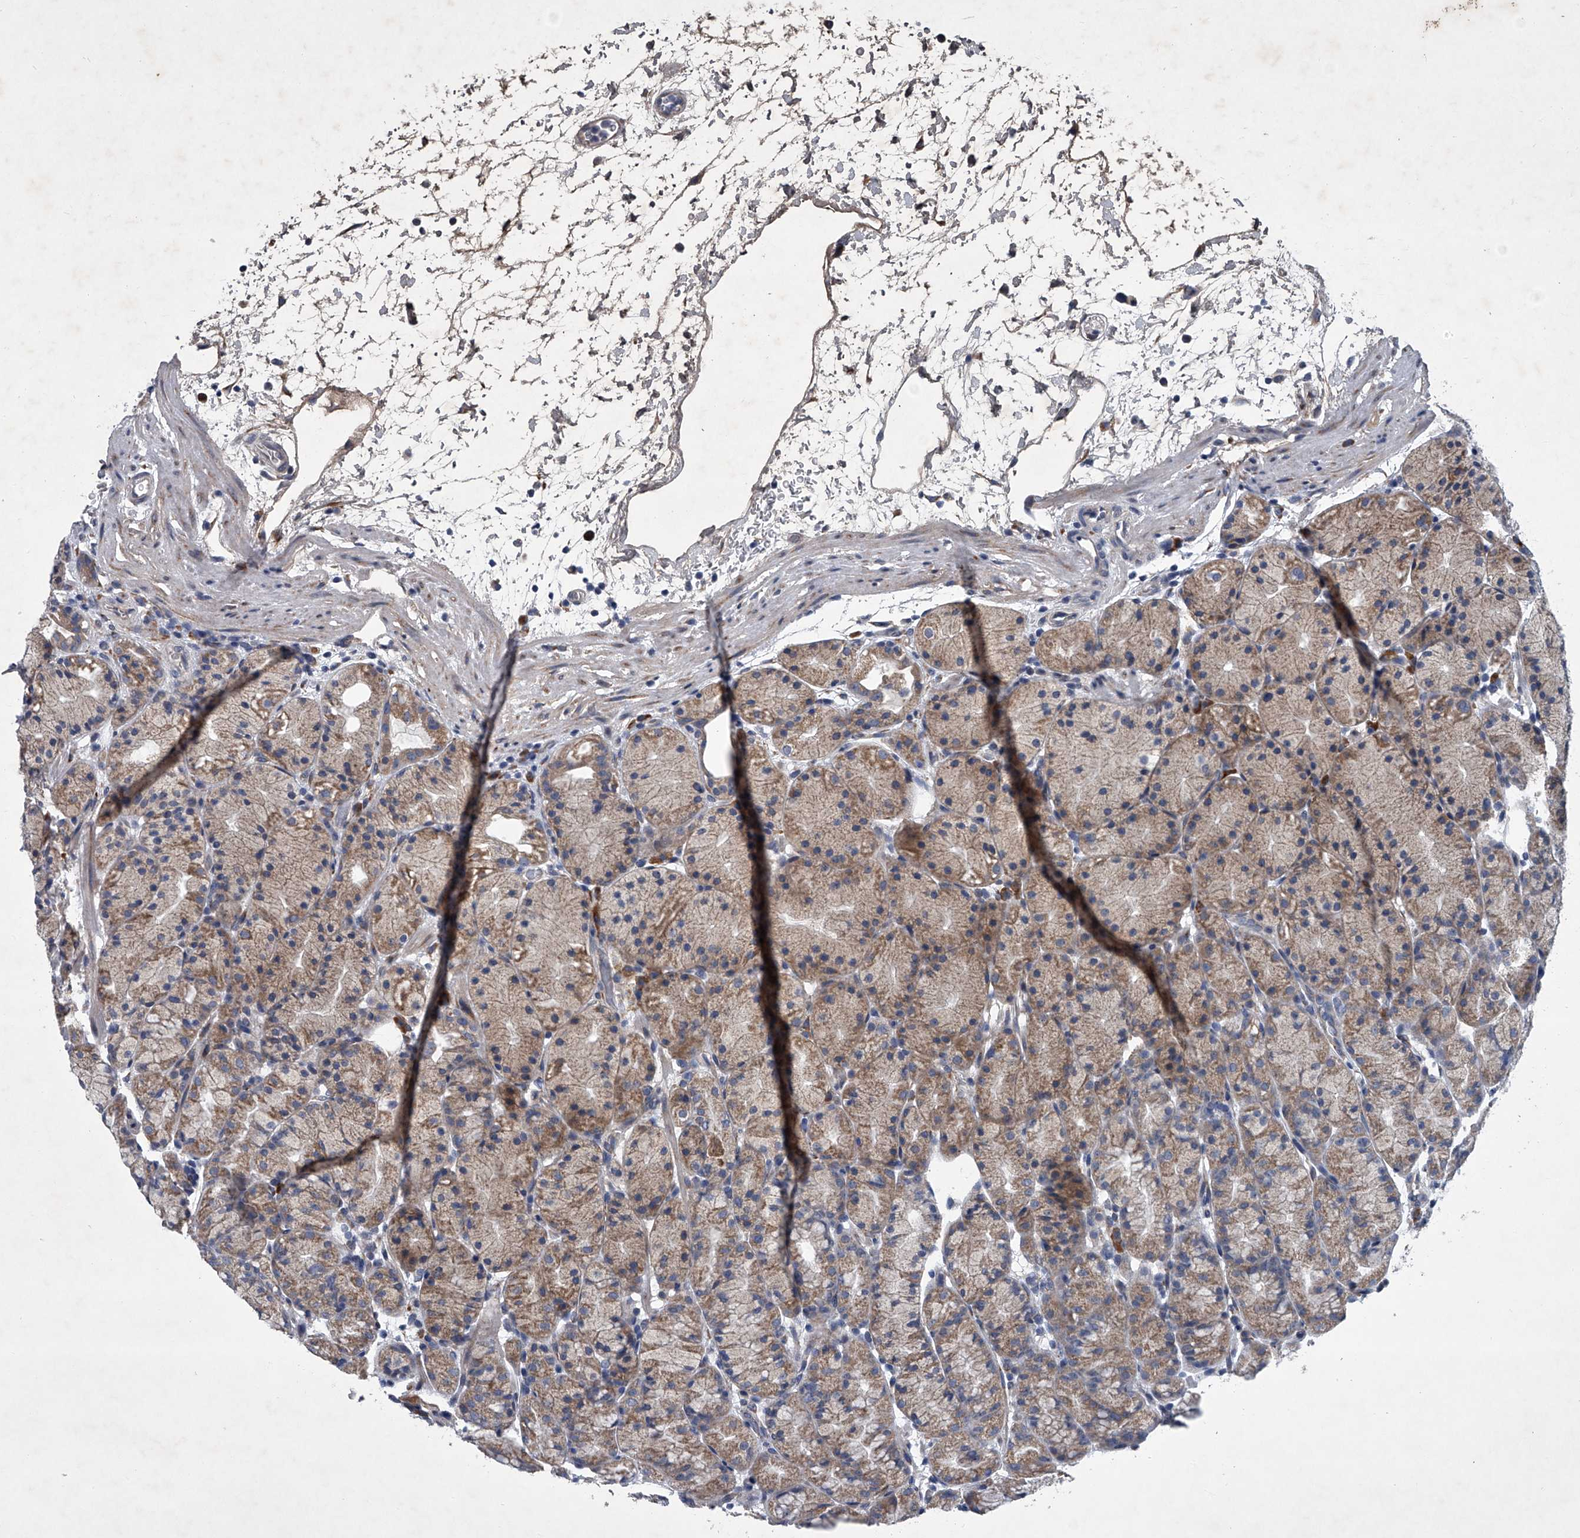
{"staining": {"intensity": "moderate", "quantity": ">75%", "location": "cytoplasmic/membranous"}, "tissue": "stomach", "cell_type": "Glandular cells", "image_type": "normal", "snomed": [{"axis": "morphology", "description": "Normal tissue, NOS"}, {"axis": "topography", "description": "Stomach, upper"}], "caption": "High-power microscopy captured an immunohistochemistry photomicrograph of normal stomach, revealing moderate cytoplasmic/membranous positivity in approximately >75% of glandular cells.", "gene": "ABCG1", "patient": {"sex": "male", "age": 48}}